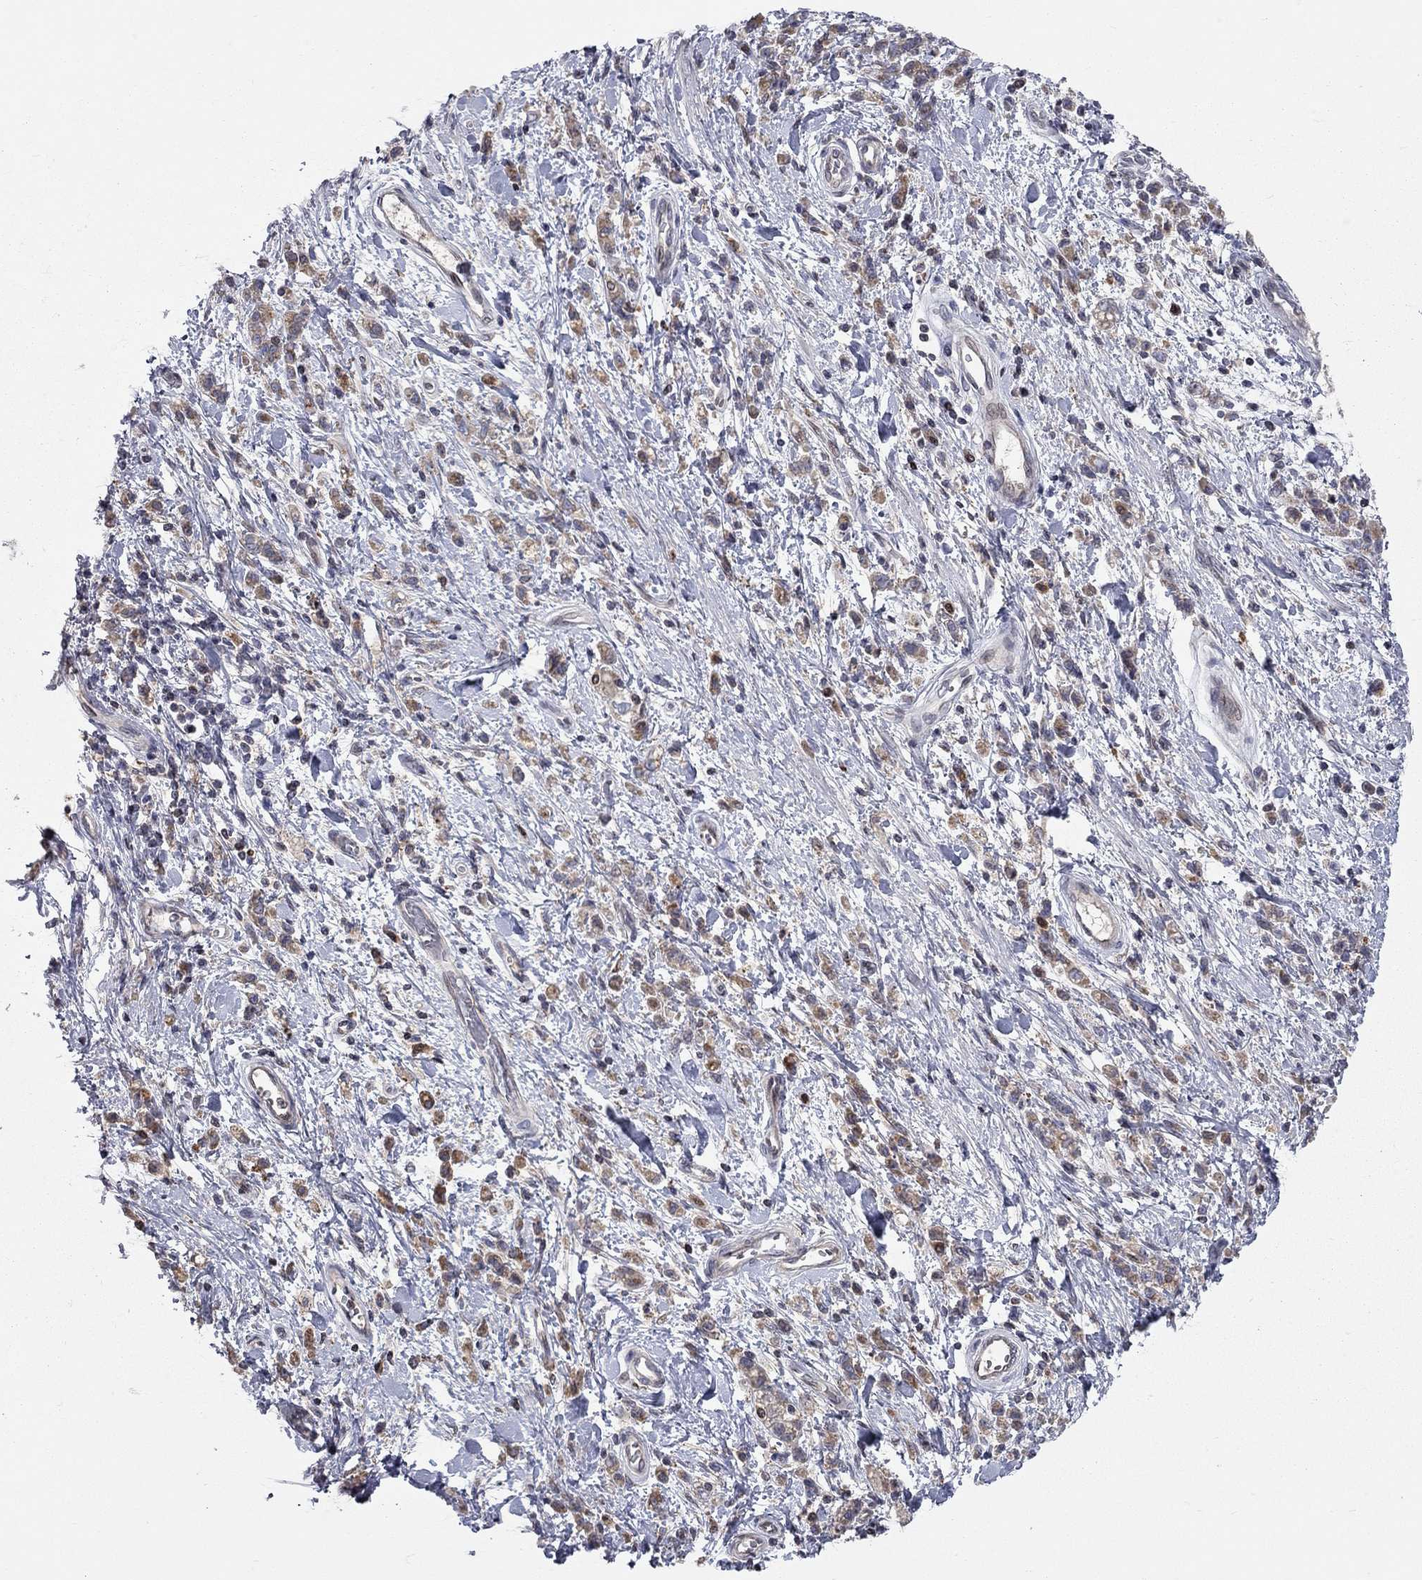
{"staining": {"intensity": "moderate", "quantity": "25%-75%", "location": "cytoplasmic/membranous"}, "tissue": "stomach cancer", "cell_type": "Tumor cells", "image_type": "cancer", "snomed": [{"axis": "morphology", "description": "Adenocarcinoma, NOS"}, {"axis": "topography", "description": "Stomach"}], "caption": "Stomach cancer stained with immunohistochemistry (IHC) reveals moderate cytoplasmic/membranous staining in approximately 25%-75% of tumor cells.", "gene": "ERN2", "patient": {"sex": "male", "age": 77}}